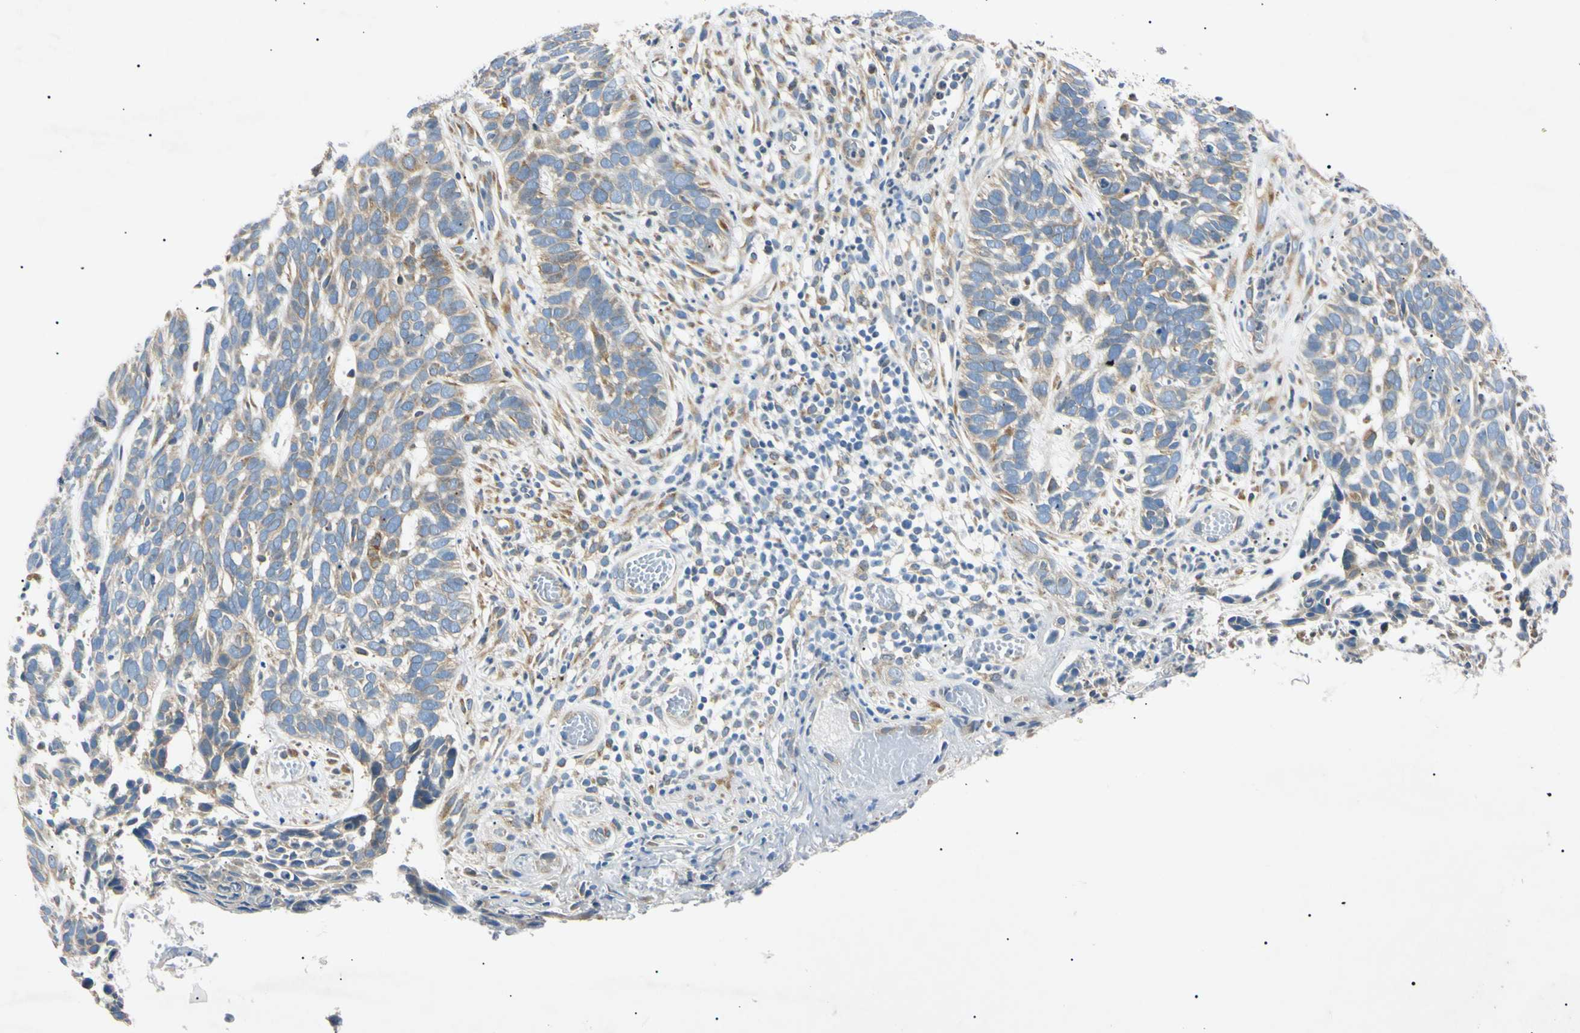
{"staining": {"intensity": "moderate", "quantity": ">75%", "location": "cytoplasmic/membranous"}, "tissue": "skin cancer", "cell_type": "Tumor cells", "image_type": "cancer", "snomed": [{"axis": "morphology", "description": "Basal cell carcinoma"}, {"axis": "topography", "description": "Skin"}], "caption": "This is an image of IHC staining of basal cell carcinoma (skin), which shows moderate staining in the cytoplasmic/membranous of tumor cells.", "gene": "DNAJB12", "patient": {"sex": "male", "age": 87}}